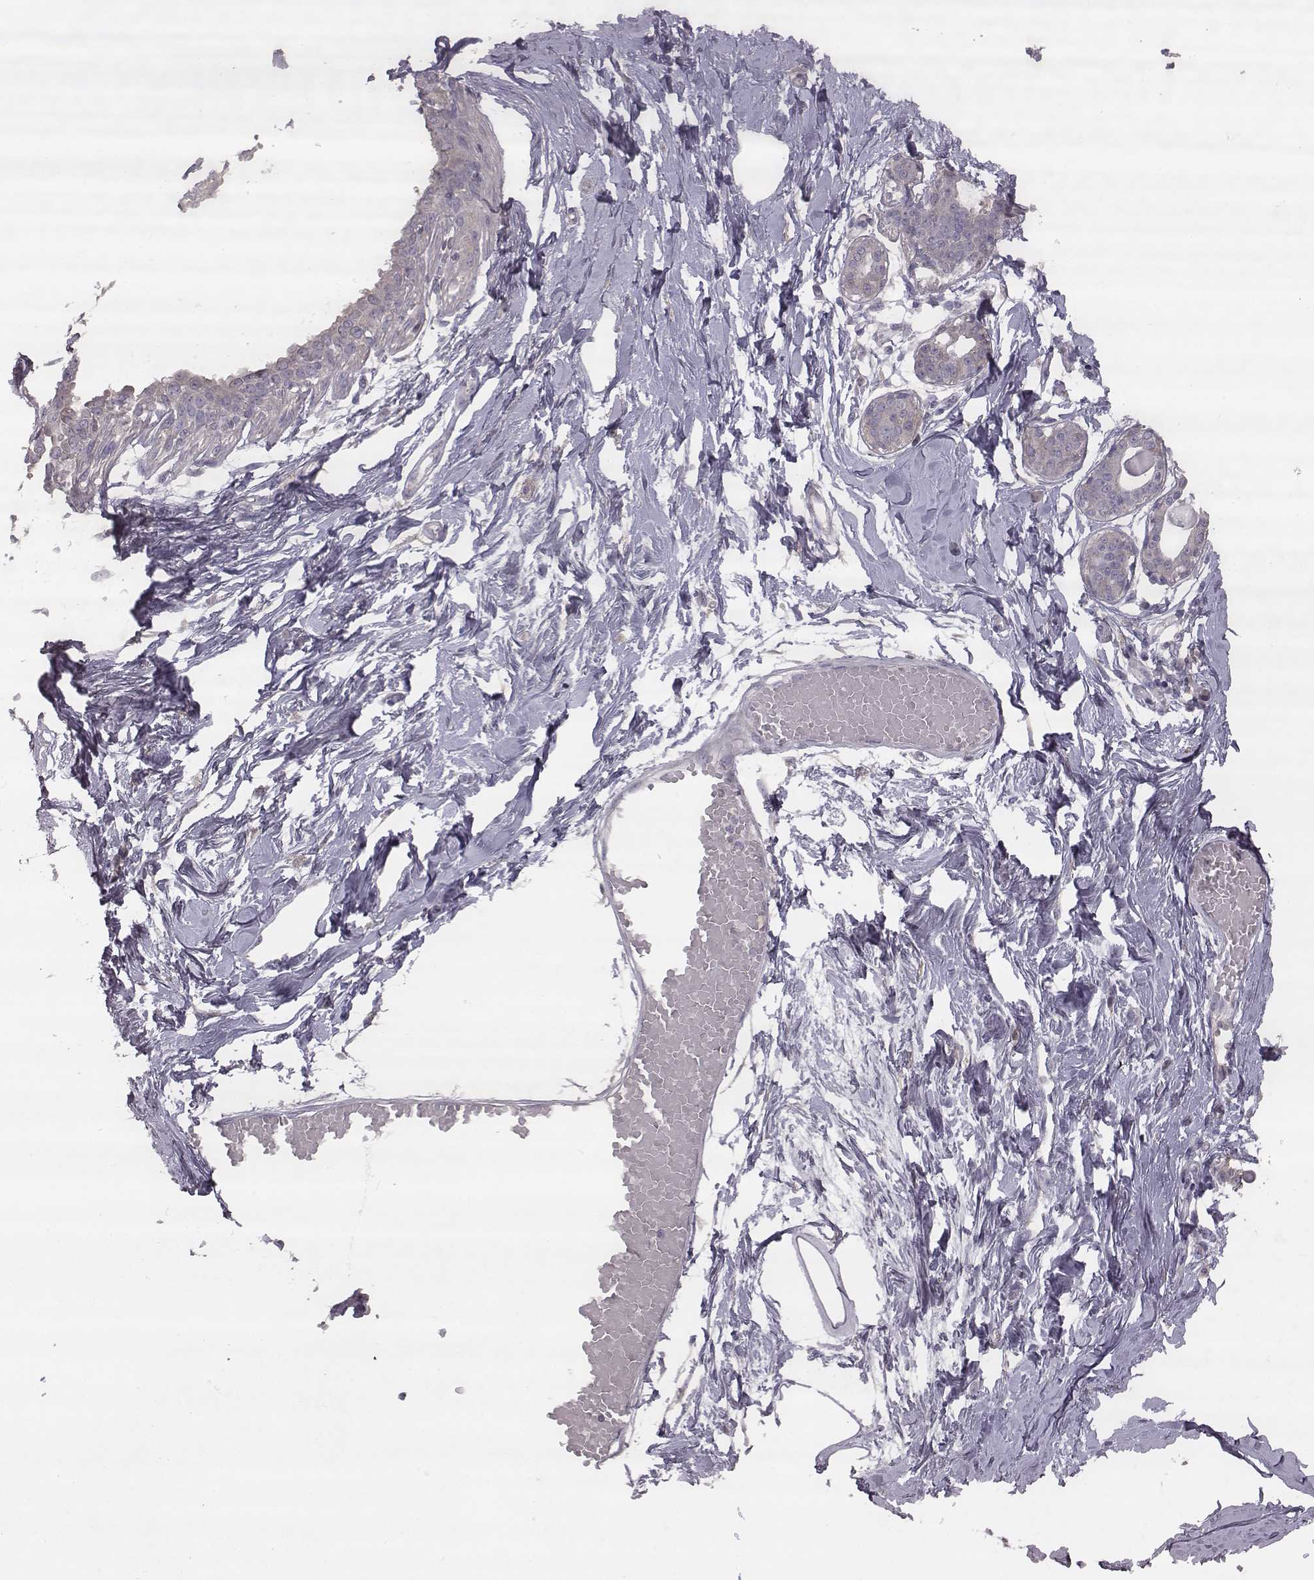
{"staining": {"intensity": "negative", "quantity": "none", "location": "none"}, "tissue": "breast", "cell_type": "Adipocytes", "image_type": "normal", "snomed": [{"axis": "morphology", "description": "Normal tissue, NOS"}, {"axis": "topography", "description": "Breast"}], "caption": "The image reveals no significant staining in adipocytes of breast. (DAB (3,3'-diaminobenzidine) immunohistochemistry (IHC) with hematoxylin counter stain).", "gene": "TLX3", "patient": {"sex": "female", "age": 45}}